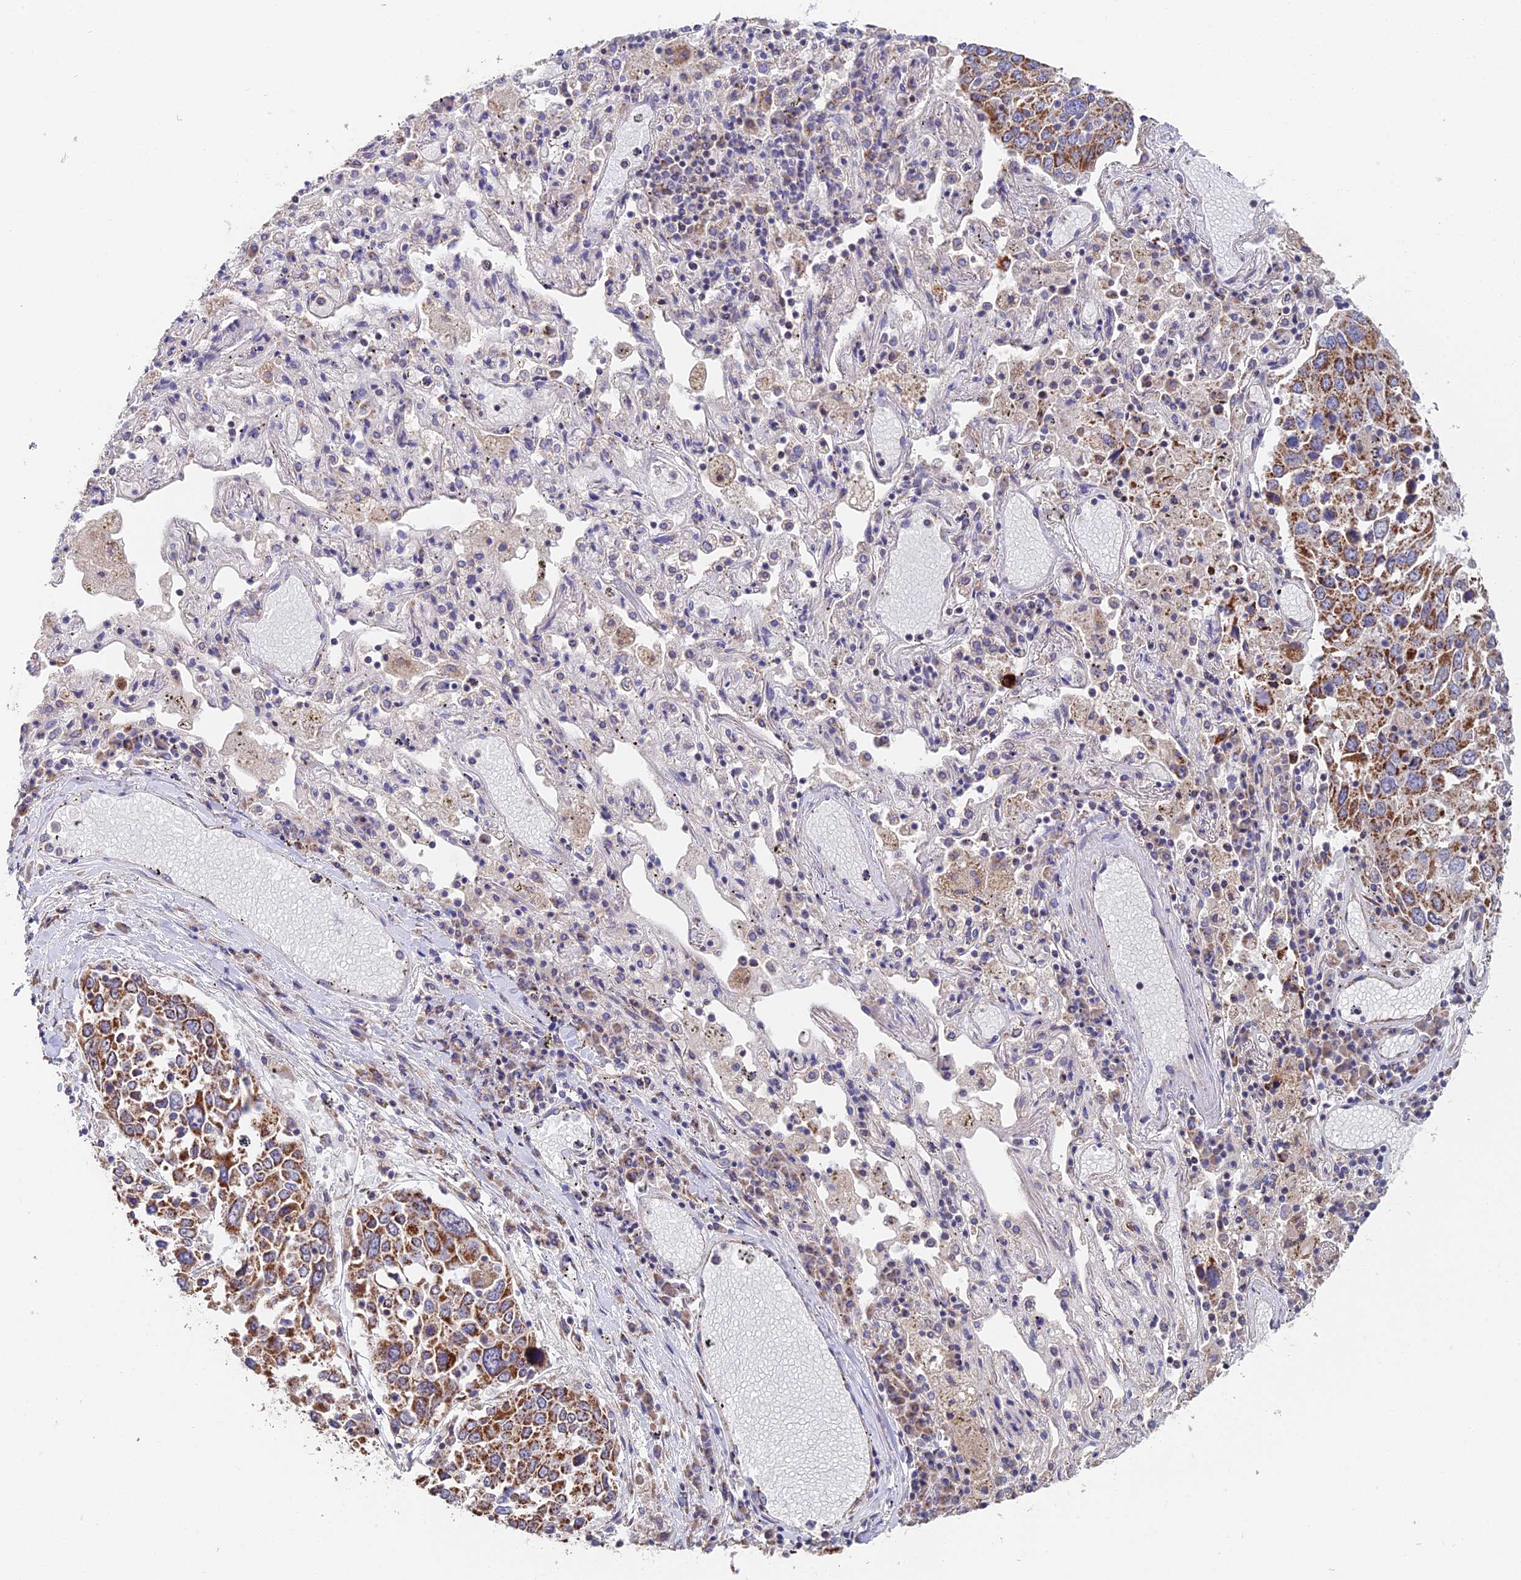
{"staining": {"intensity": "strong", "quantity": ">75%", "location": "cytoplasmic/membranous"}, "tissue": "lung cancer", "cell_type": "Tumor cells", "image_type": "cancer", "snomed": [{"axis": "morphology", "description": "Squamous cell carcinoma, NOS"}, {"axis": "topography", "description": "Lung"}], "caption": "The histopathology image reveals immunohistochemical staining of squamous cell carcinoma (lung). There is strong cytoplasmic/membranous staining is identified in about >75% of tumor cells.", "gene": "ECSIT", "patient": {"sex": "male", "age": 65}}